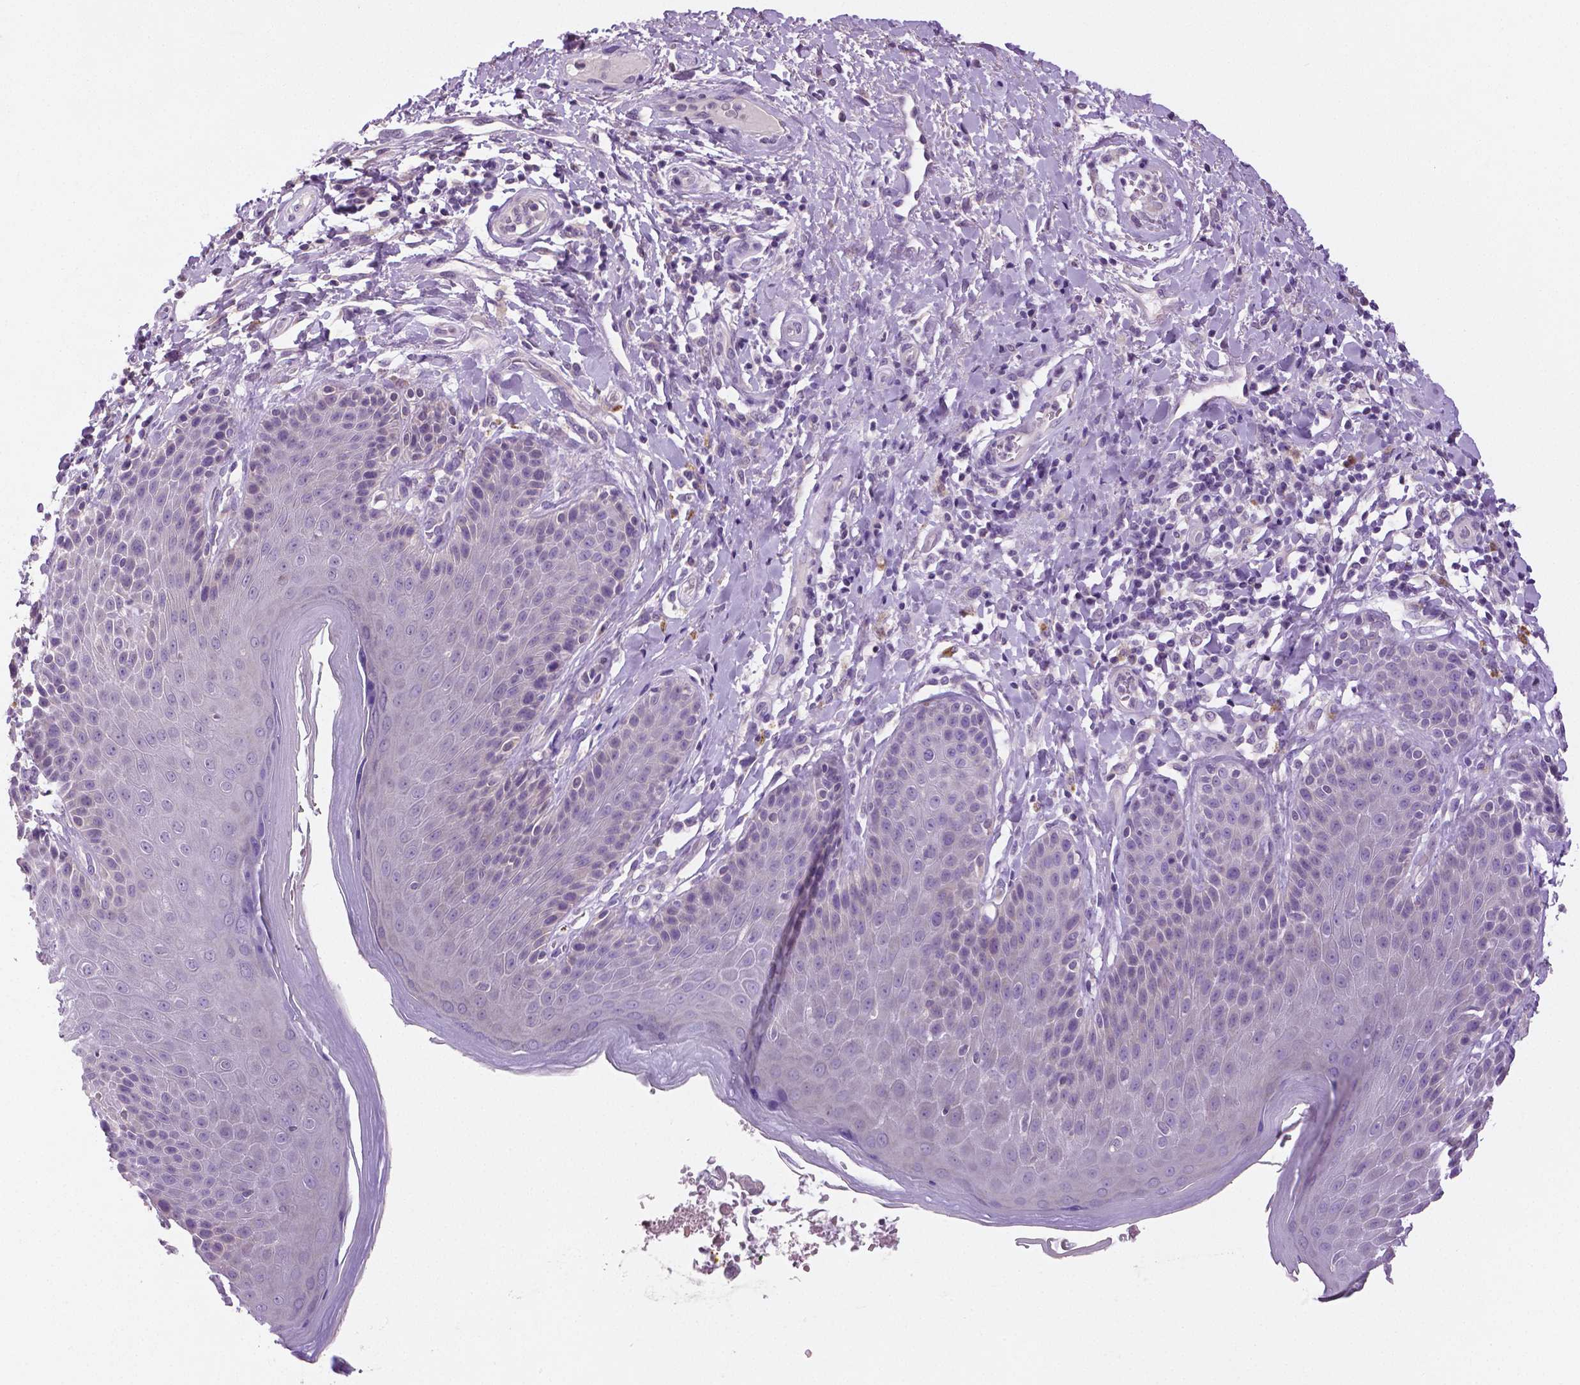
{"staining": {"intensity": "negative", "quantity": "none", "location": "none"}, "tissue": "skin", "cell_type": "Epidermal cells", "image_type": "normal", "snomed": [{"axis": "morphology", "description": "Normal tissue, NOS"}, {"axis": "topography", "description": "Anal"}, {"axis": "topography", "description": "Peripheral nerve tissue"}], "caption": "Protein analysis of unremarkable skin exhibits no significant positivity in epidermal cells.", "gene": "DNAH12", "patient": {"sex": "male", "age": 51}}